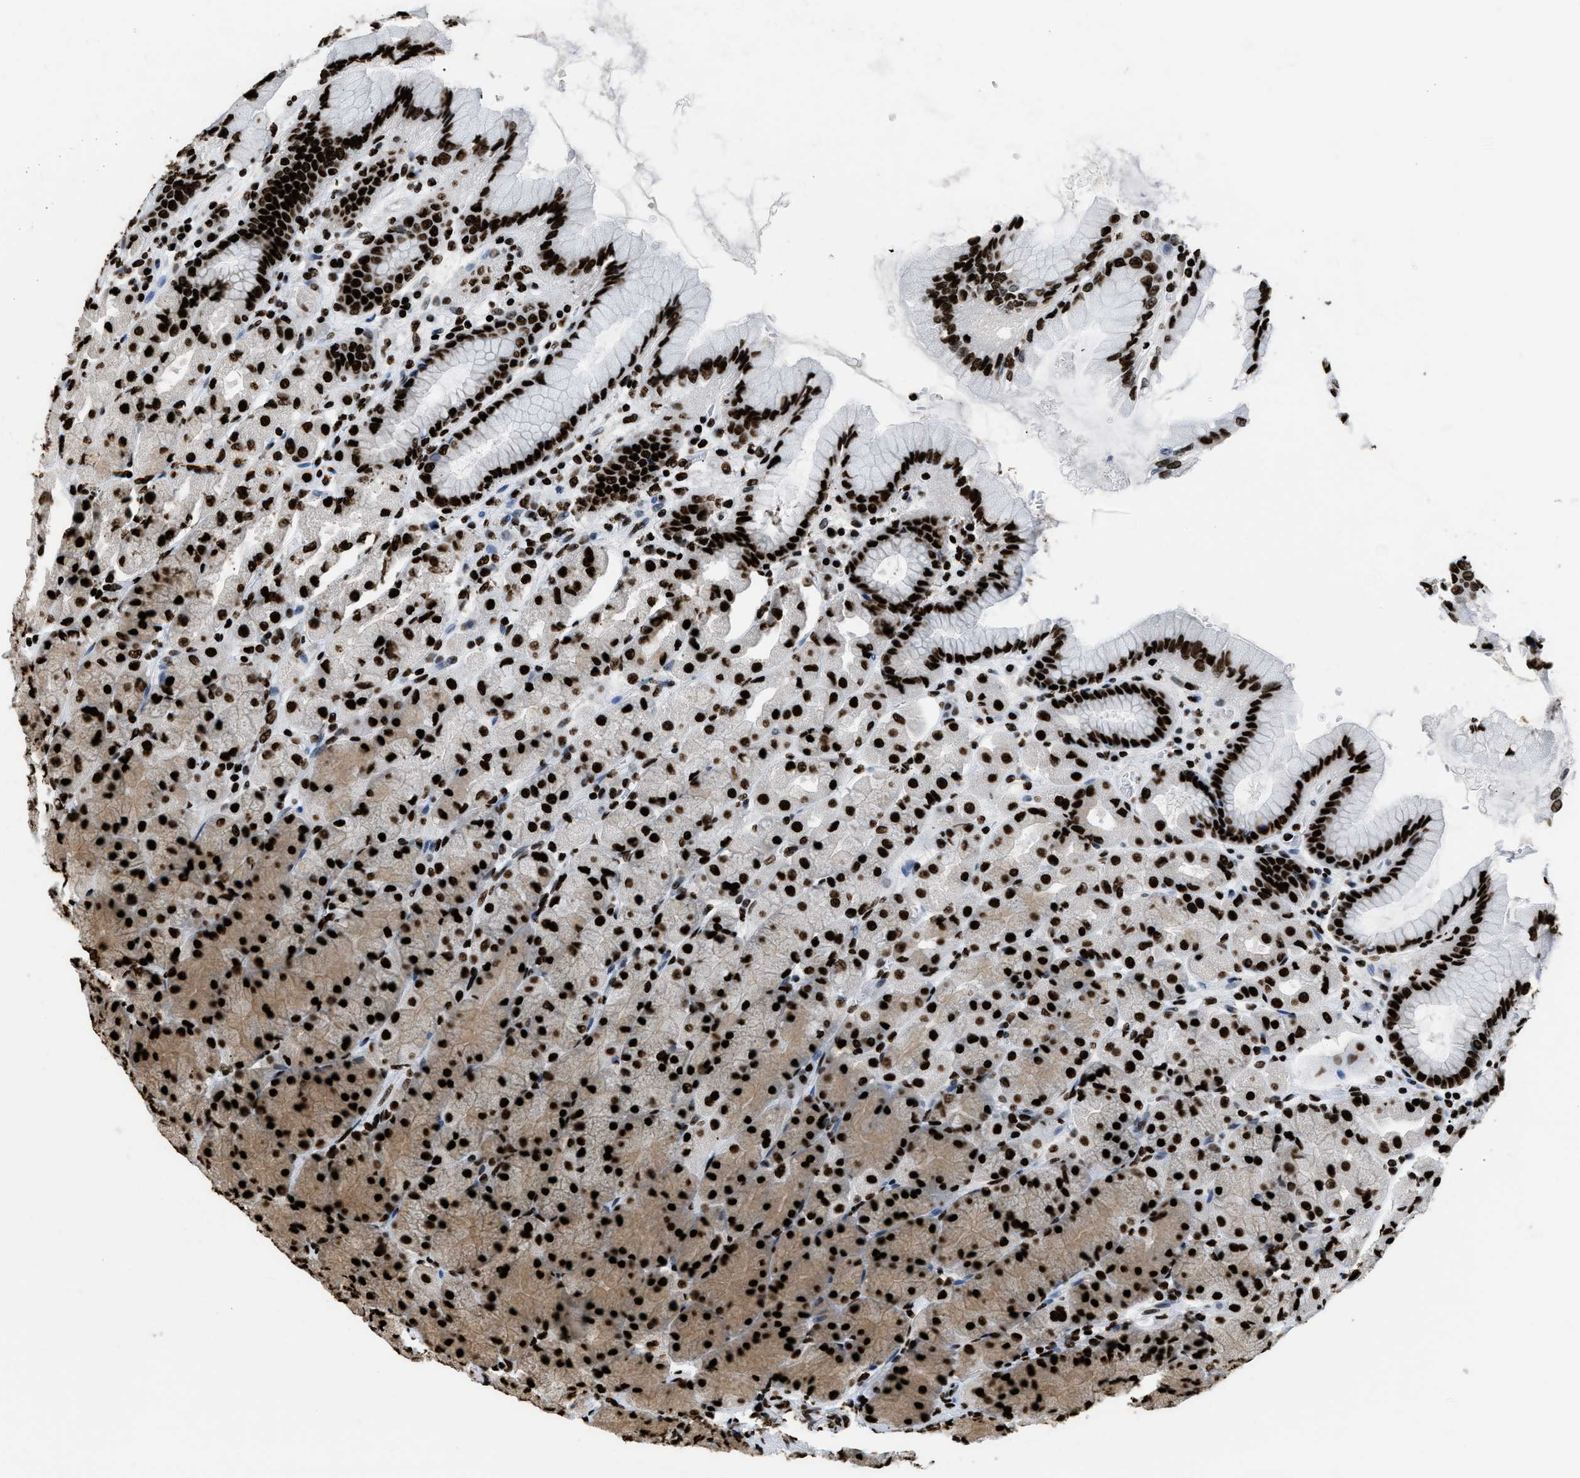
{"staining": {"intensity": "strong", "quantity": ">75%", "location": "nuclear"}, "tissue": "stomach", "cell_type": "Glandular cells", "image_type": "normal", "snomed": [{"axis": "morphology", "description": "Normal tissue, NOS"}, {"axis": "topography", "description": "Stomach, upper"}], "caption": "Protein expression analysis of normal stomach shows strong nuclear staining in about >75% of glandular cells. The protein is shown in brown color, while the nuclei are stained blue.", "gene": "HNRNPM", "patient": {"sex": "female", "age": 56}}